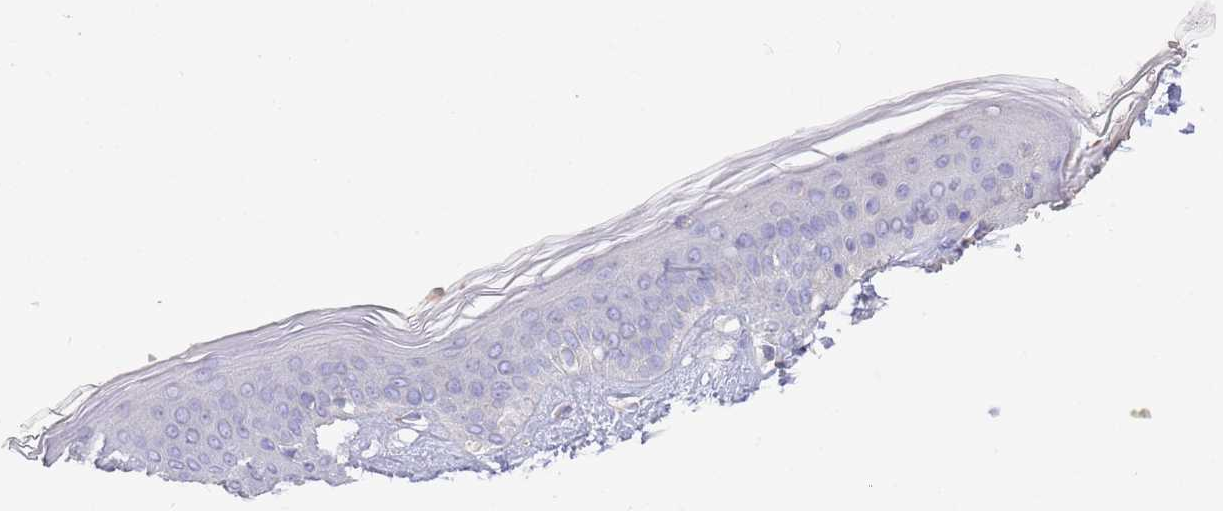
{"staining": {"intensity": "negative", "quantity": "none", "location": "none"}, "tissue": "skin", "cell_type": "Fibroblasts", "image_type": "normal", "snomed": [{"axis": "morphology", "description": "Normal tissue, NOS"}, {"axis": "topography", "description": "Skin"}], "caption": "This is an immunohistochemistry (IHC) photomicrograph of unremarkable human skin. There is no expression in fibroblasts.", "gene": "IGFL4", "patient": {"sex": "female", "age": 34}}